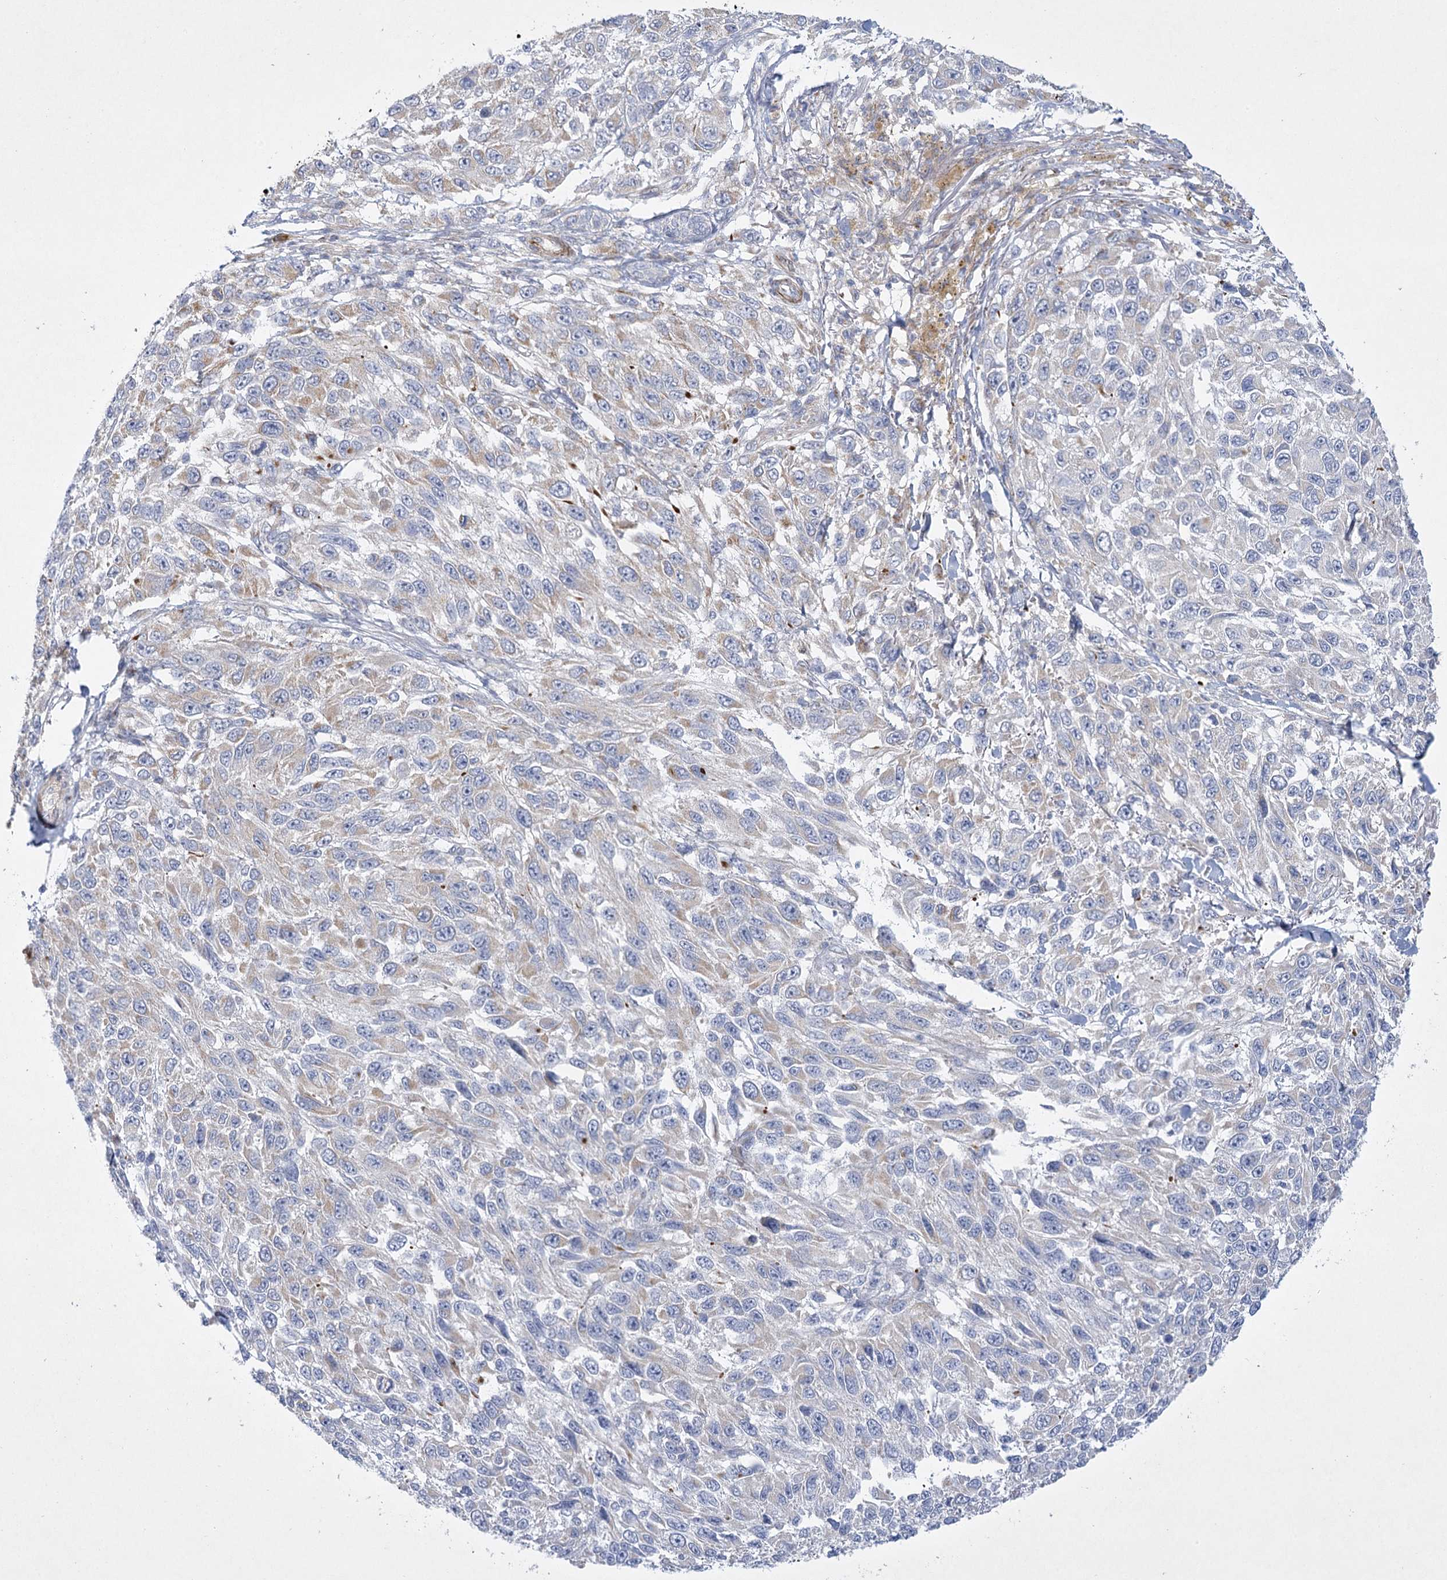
{"staining": {"intensity": "negative", "quantity": "none", "location": "none"}, "tissue": "melanoma", "cell_type": "Tumor cells", "image_type": "cancer", "snomed": [{"axis": "morphology", "description": "Malignant melanoma, NOS"}, {"axis": "topography", "description": "Skin"}], "caption": "DAB immunohistochemical staining of malignant melanoma reveals no significant positivity in tumor cells.", "gene": "DHTKD1", "patient": {"sex": "female", "age": 96}}